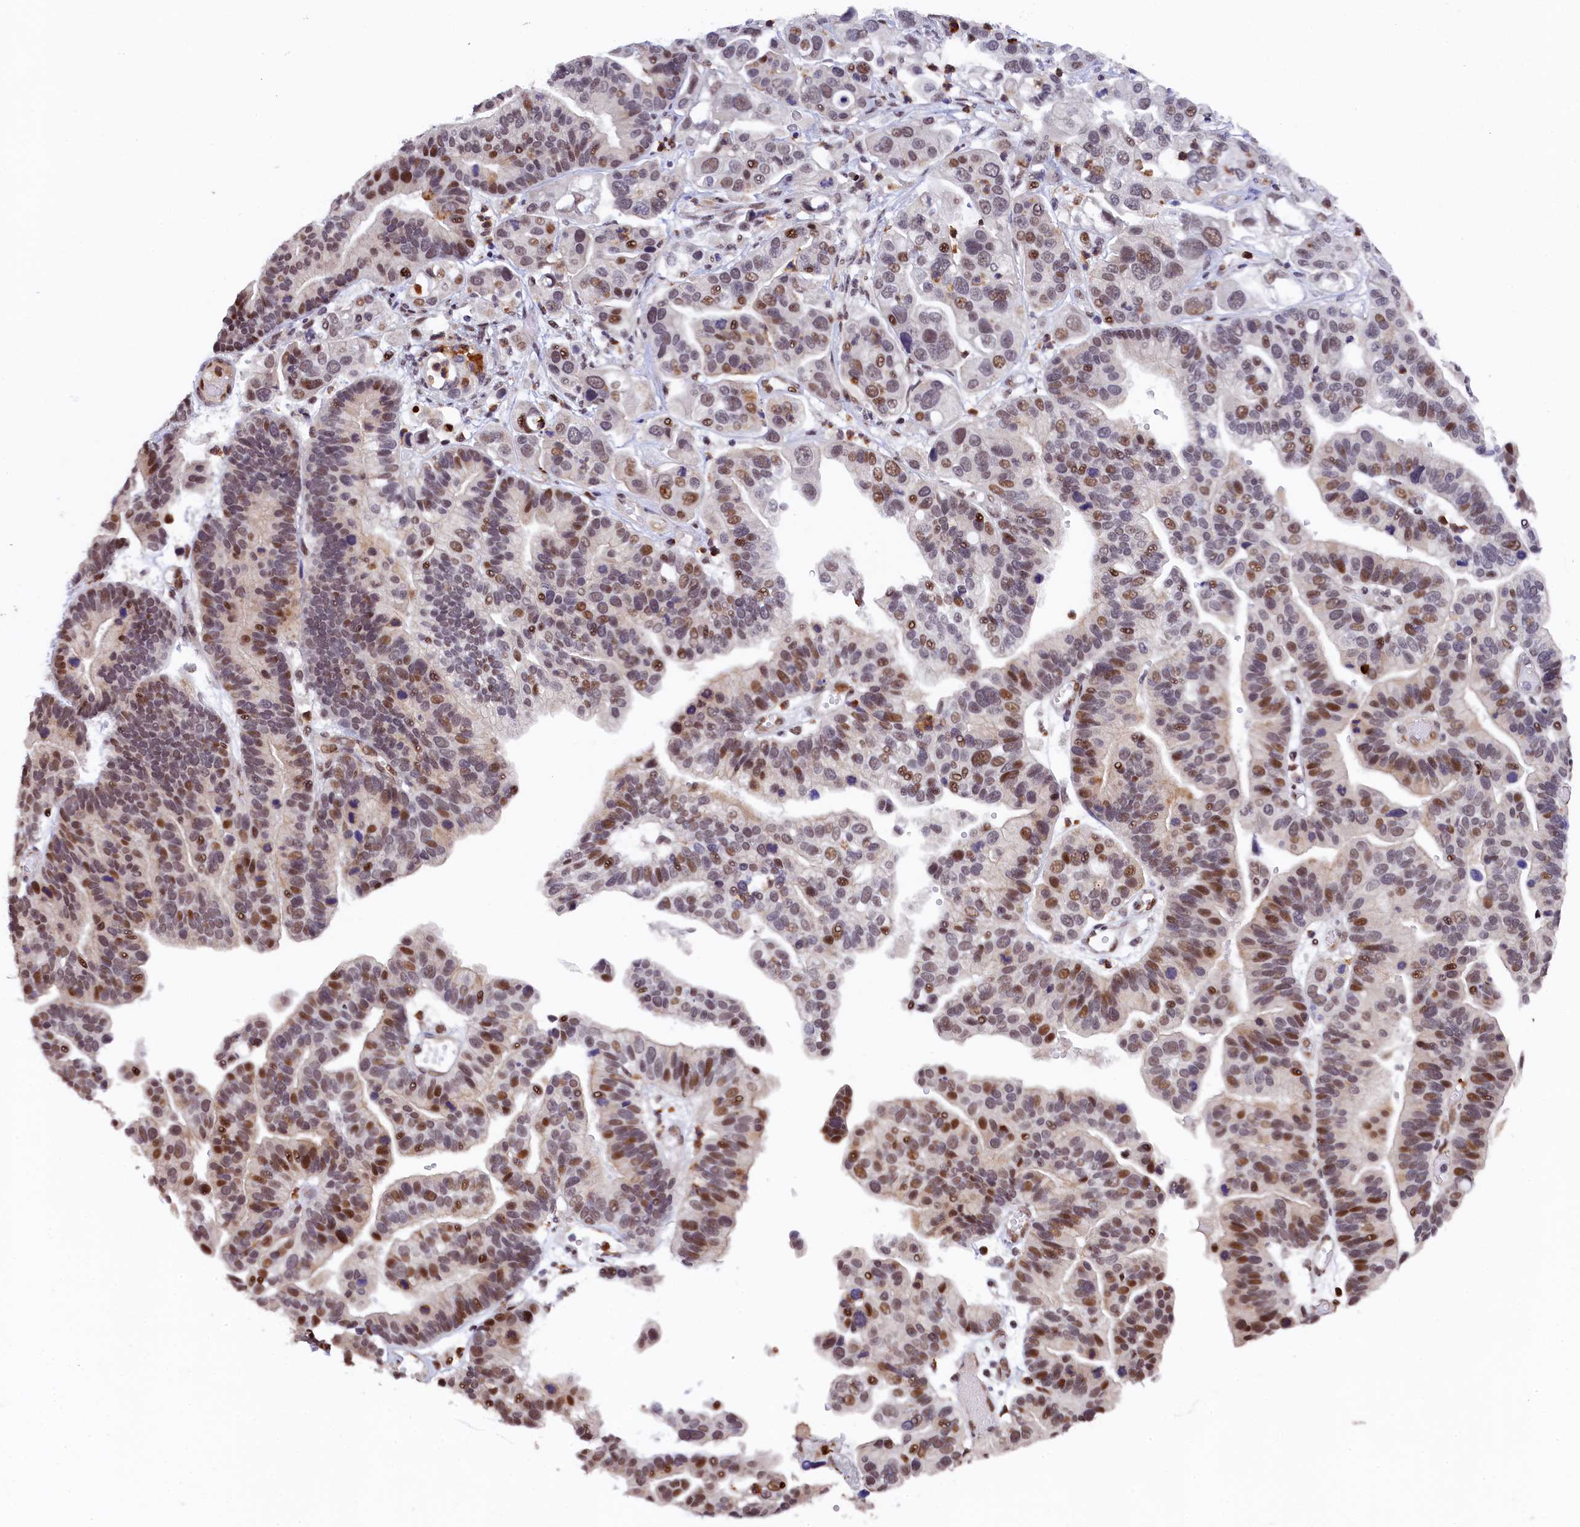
{"staining": {"intensity": "moderate", "quantity": "25%-75%", "location": "nuclear"}, "tissue": "ovarian cancer", "cell_type": "Tumor cells", "image_type": "cancer", "snomed": [{"axis": "morphology", "description": "Cystadenocarcinoma, serous, NOS"}, {"axis": "topography", "description": "Ovary"}], "caption": "Ovarian serous cystadenocarcinoma stained for a protein (brown) demonstrates moderate nuclear positive positivity in approximately 25%-75% of tumor cells.", "gene": "ADIG", "patient": {"sex": "female", "age": 56}}